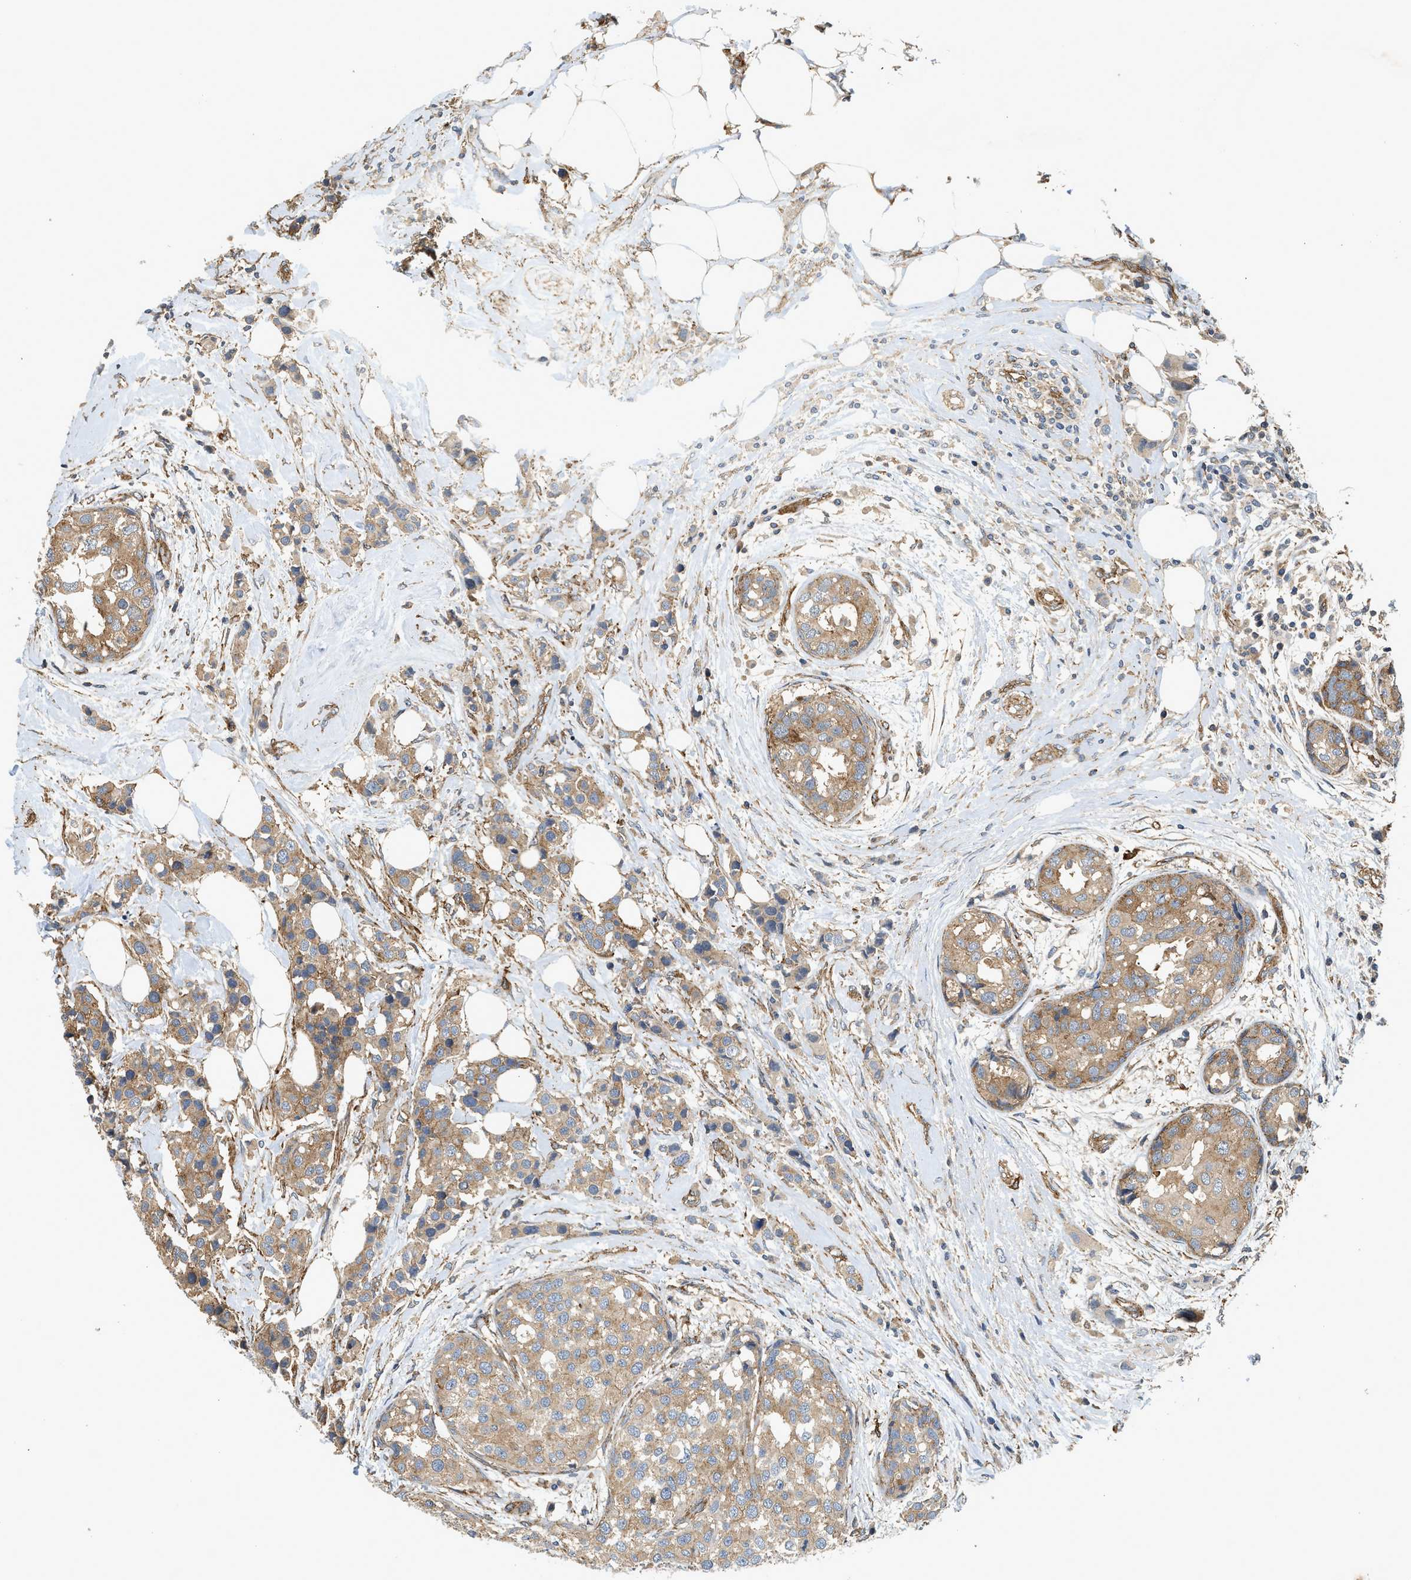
{"staining": {"intensity": "moderate", "quantity": "25%-75%", "location": "cytoplasmic/membranous"}, "tissue": "breast cancer", "cell_type": "Tumor cells", "image_type": "cancer", "snomed": [{"axis": "morphology", "description": "Normal tissue, NOS"}, {"axis": "morphology", "description": "Duct carcinoma"}, {"axis": "topography", "description": "Breast"}], "caption": "Immunohistochemistry micrograph of human breast cancer (intraductal carcinoma) stained for a protein (brown), which displays medium levels of moderate cytoplasmic/membranous positivity in about 25%-75% of tumor cells.", "gene": "HIP1", "patient": {"sex": "female", "age": 50}}